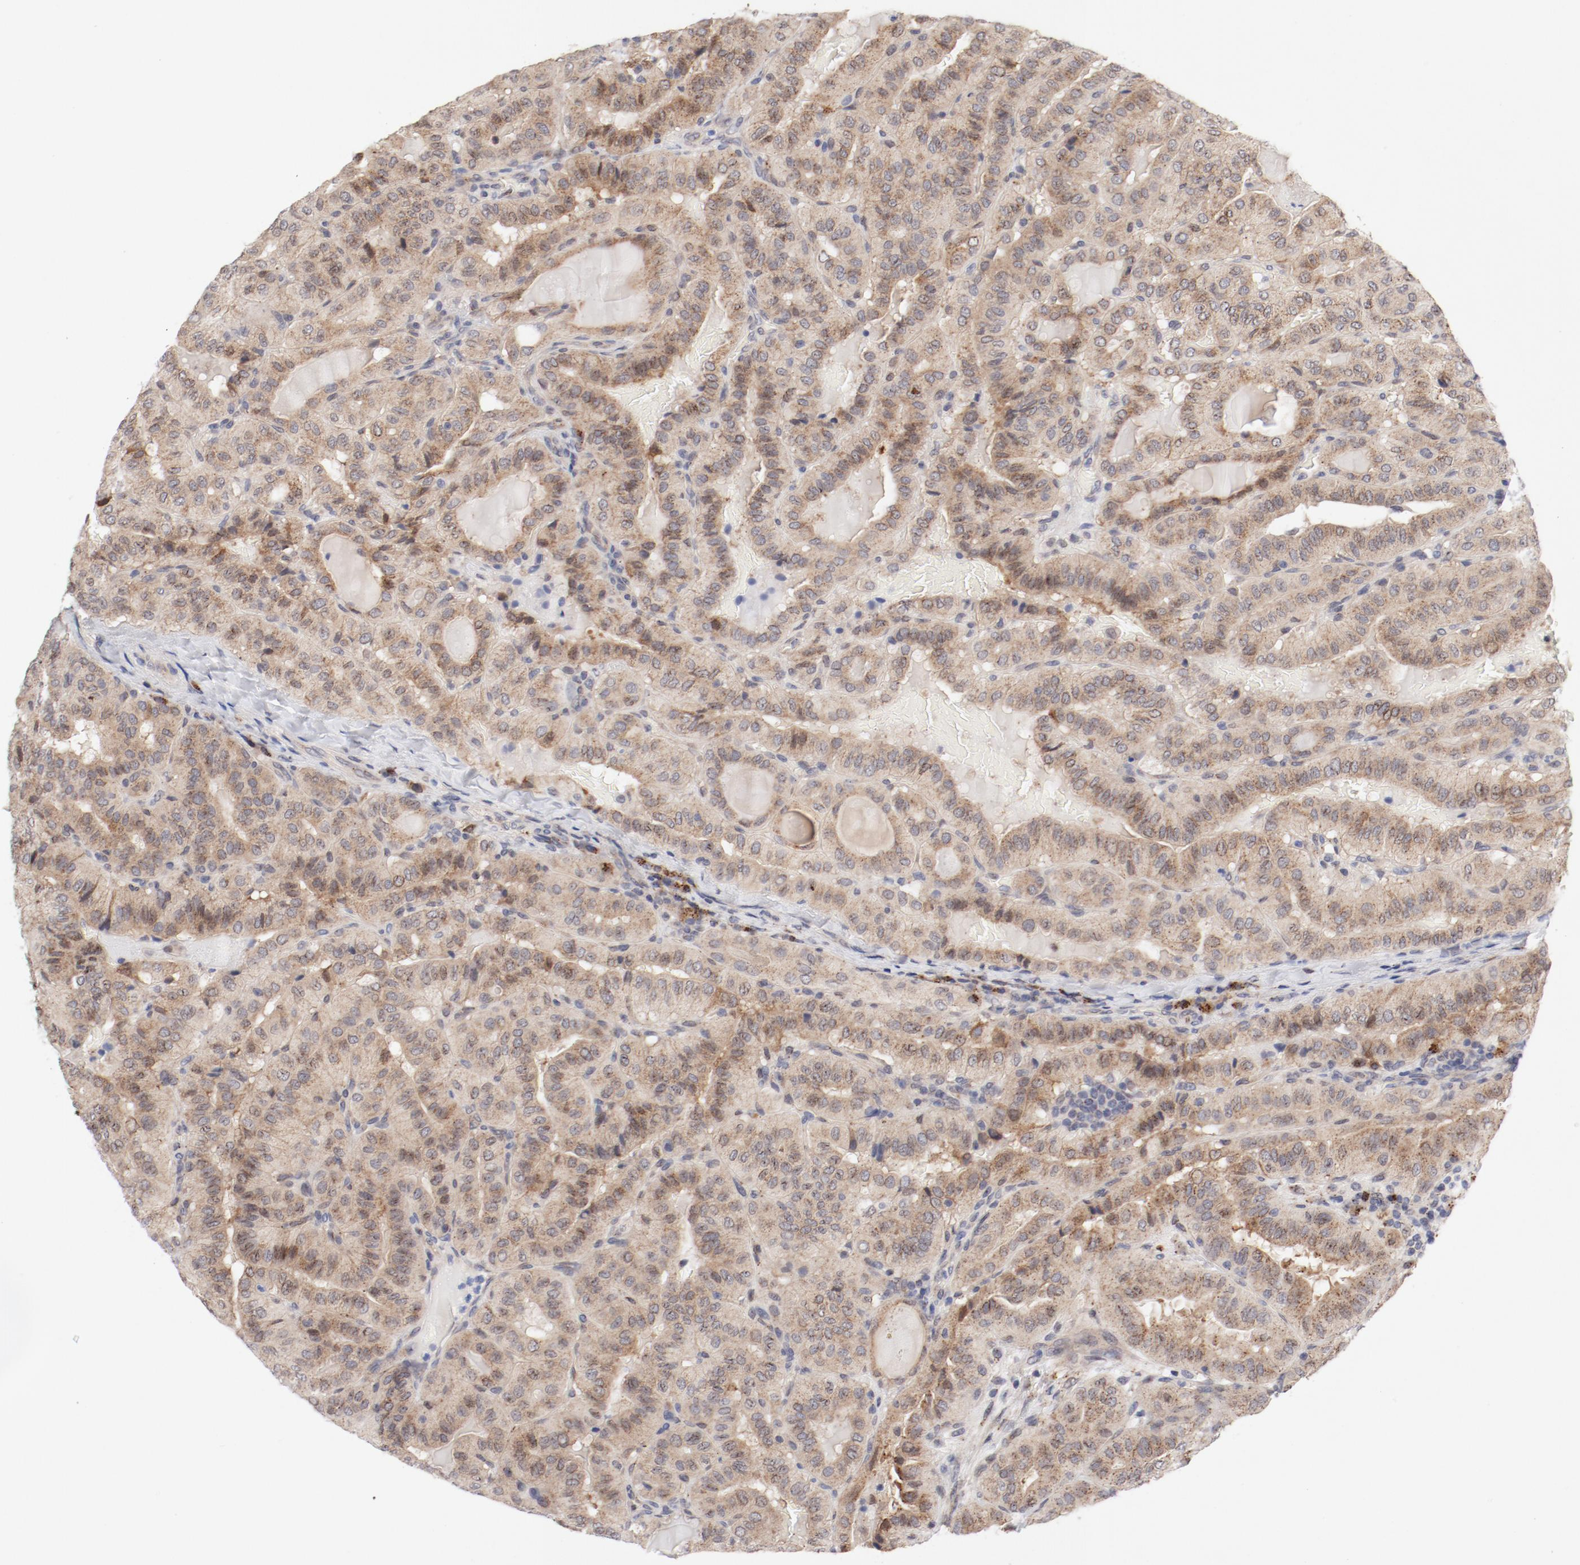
{"staining": {"intensity": "weak", "quantity": "25%-75%", "location": "cytoplasmic/membranous"}, "tissue": "thyroid cancer", "cell_type": "Tumor cells", "image_type": "cancer", "snomed": [{"axis": "morphology", "description": "Papillary adenocarcinoma, NOS"}, {"axis": "topography", "description": "Thyroid gland"}], "caption": "Protein staining shows weak cytoplasmic/membranous positivity in approximately 25%-75% of tumor cells in thyroid cancer. The protein of interest is stained brown, and the nuclei are stained in blue (DAB (3,3'-diaminobenzidine) IHC with brightfield microscopy, high magnification).", "gene": "RPL12", "patient": {"sex": "male", "age": 77}}